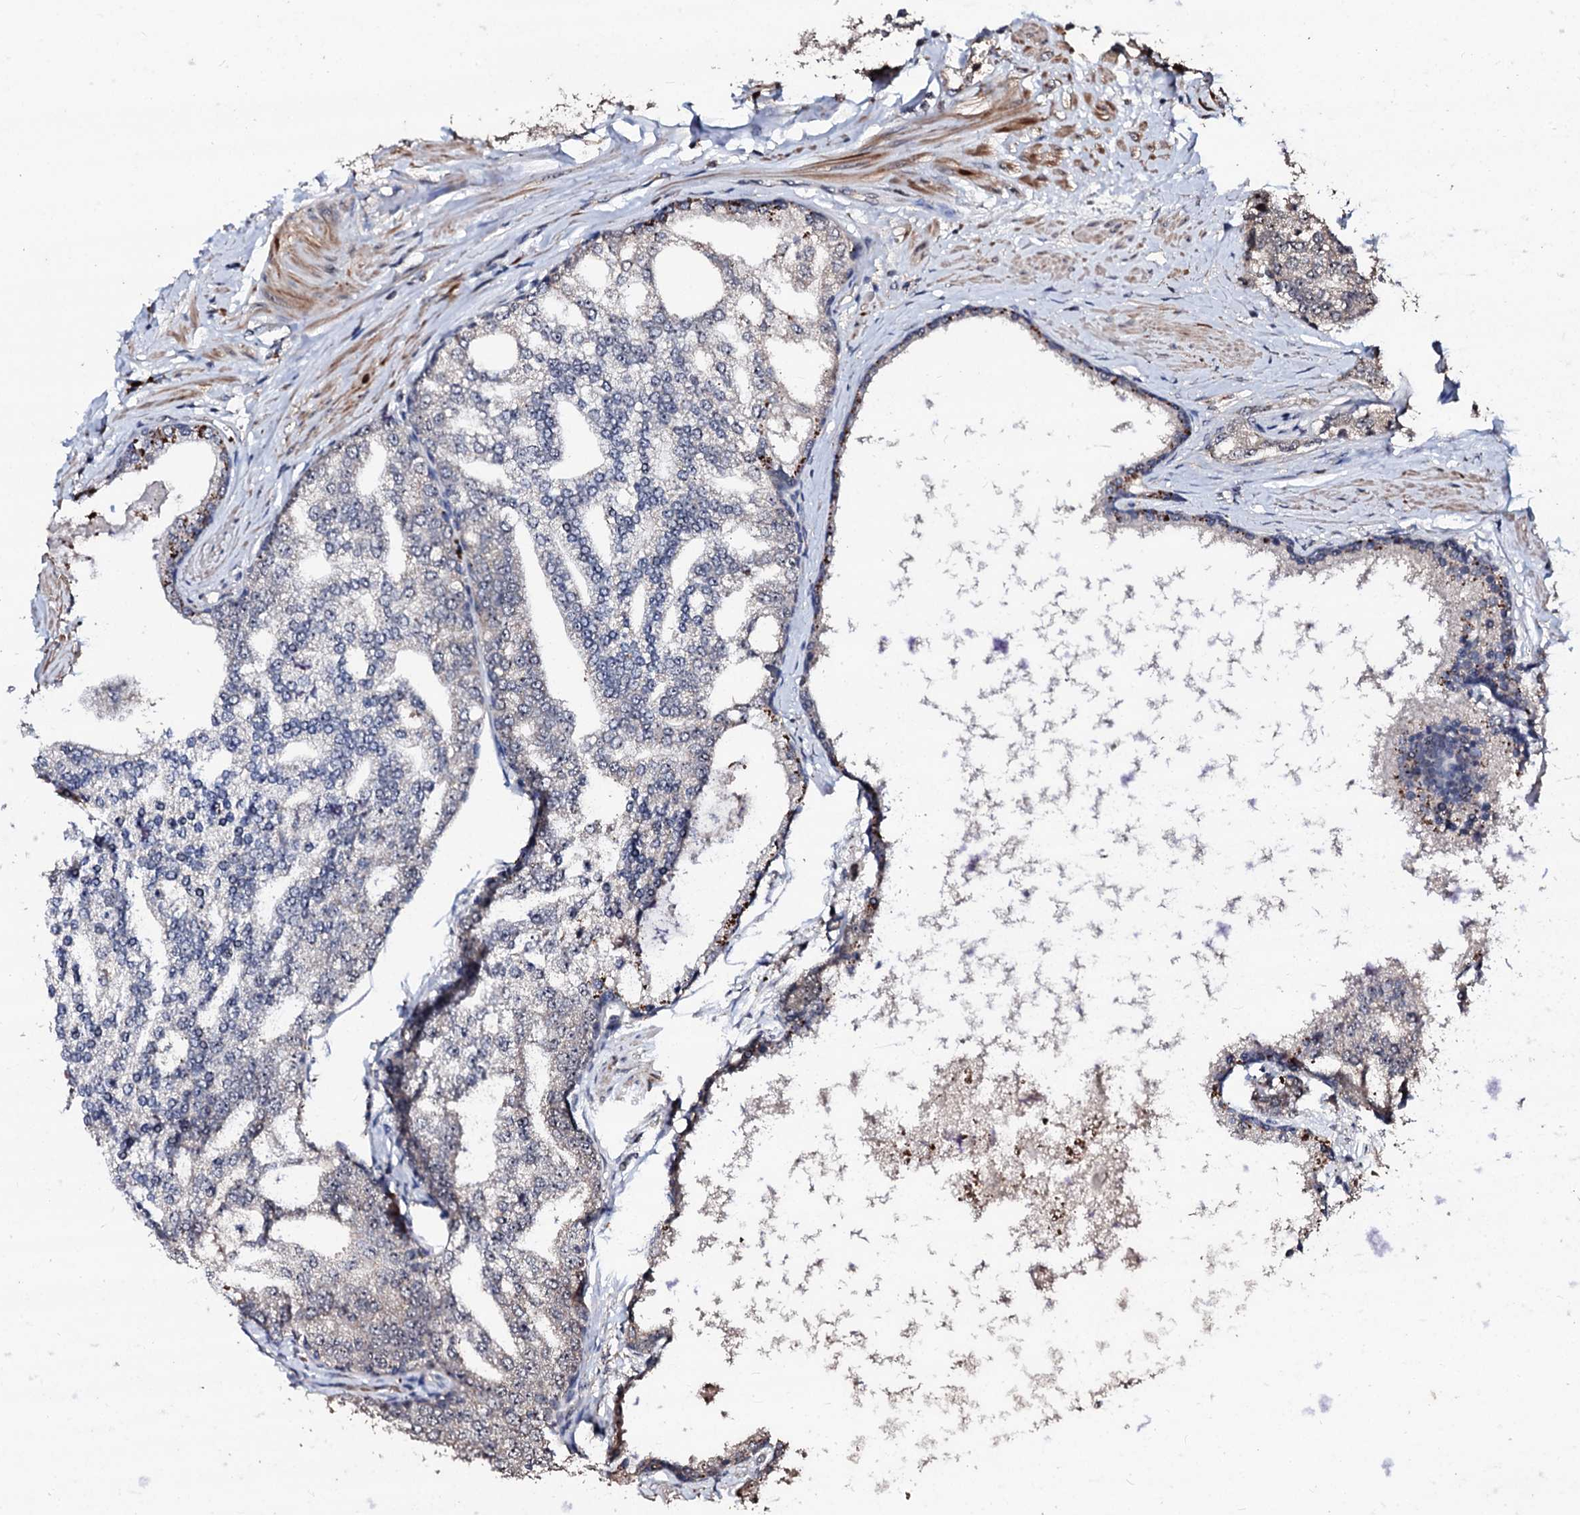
{"staining": {"intensity": "negative", "quantity": "none", "location": "none"}, "tissue": "prostate cancer", "cell_type": "Tumor cells", "image_type": "cancer", "snomed": [{"axis": "morphology", "description": "Adenocarcinoma, High grade"}, {"axis": "topography", "description": "Prostate"}], "caption": "An immunohistochemistry (IHC) image of prostate high-grade adenocarcinoma is shown. There is no staining in tumor cells of prostate high-grade adenocarcinoma.", "gene": "SUPT7L", "patient": {"sex": "male", "age": 64}}